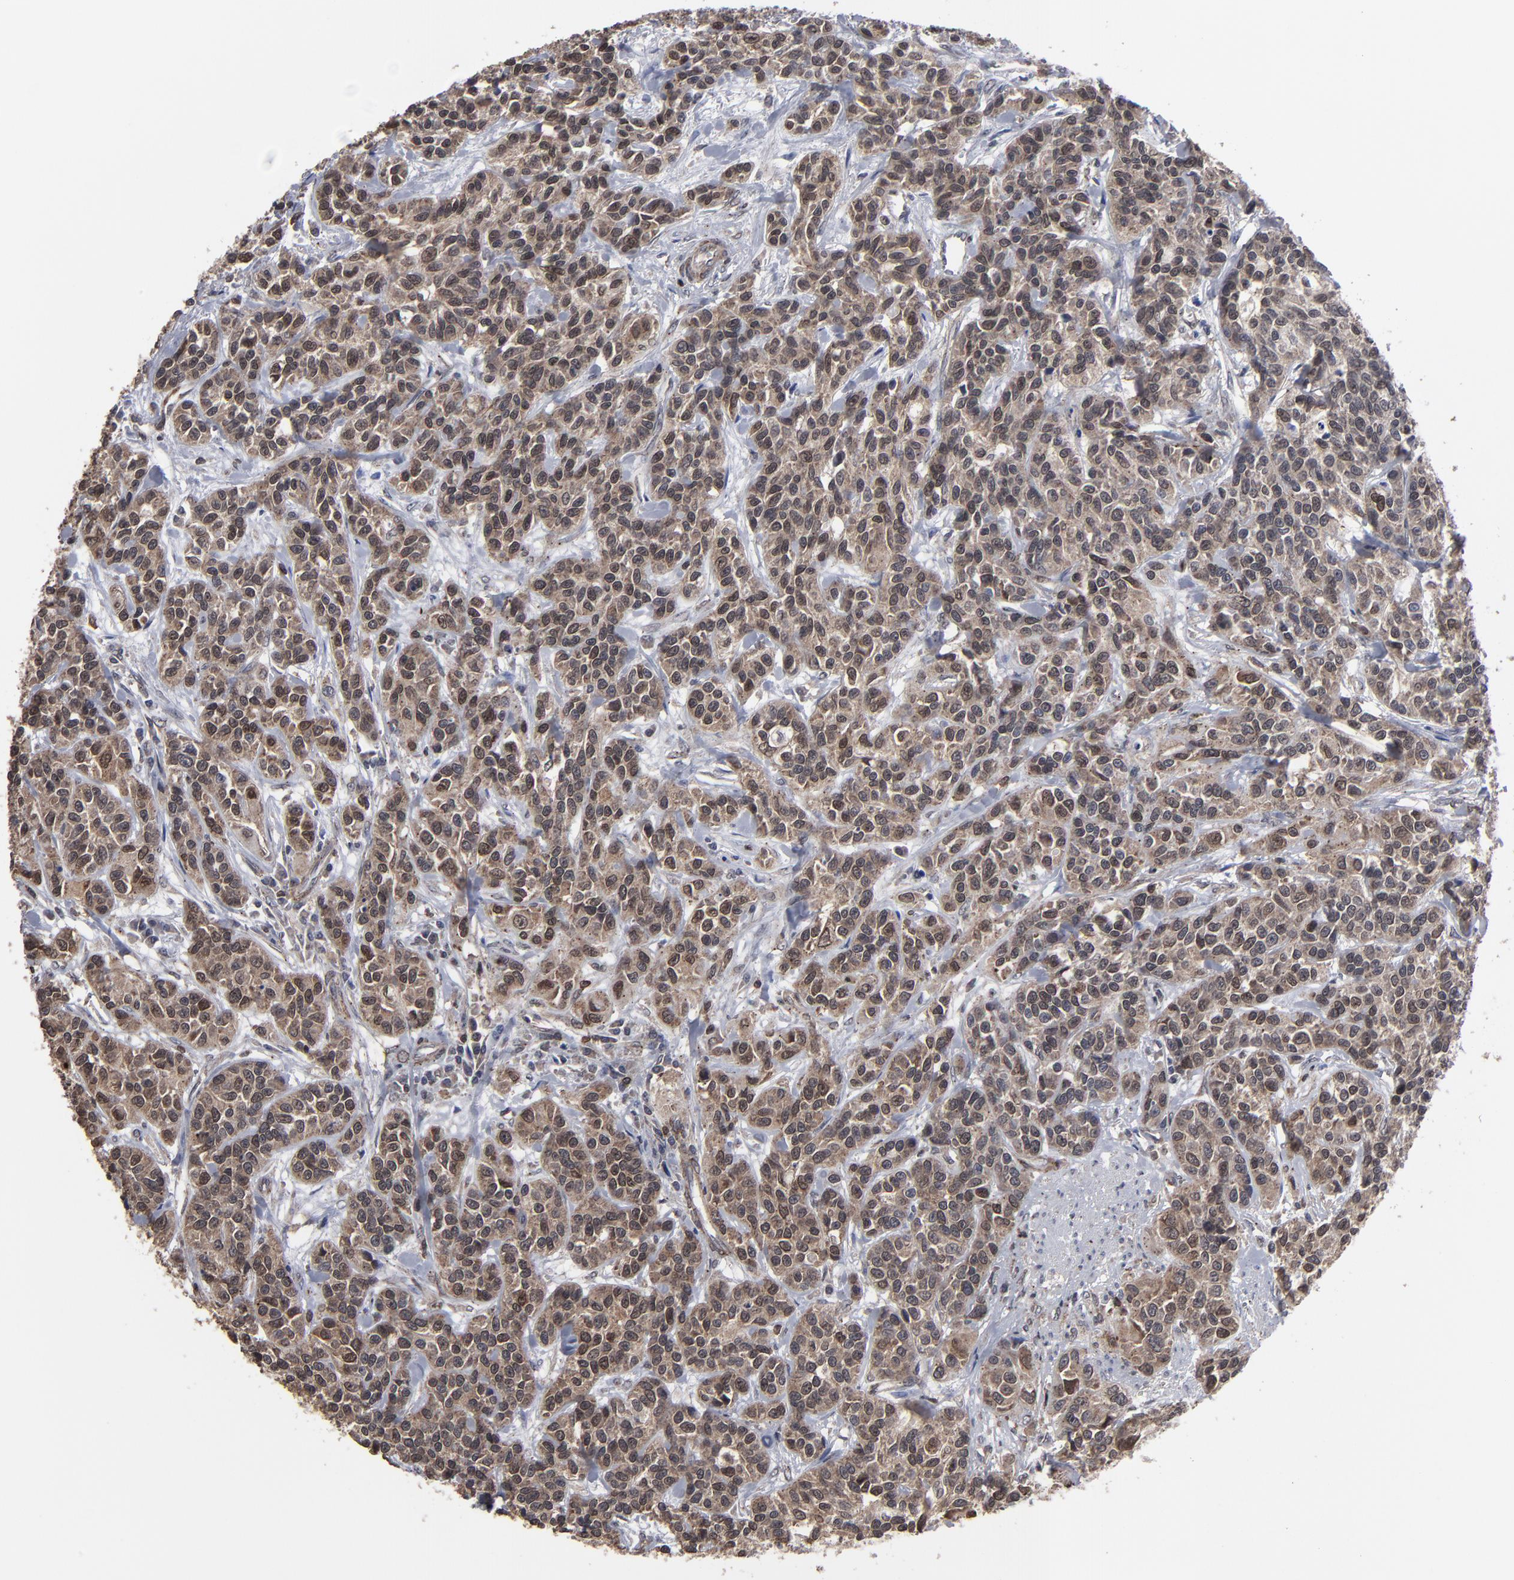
{"staining": {"intensity": "strong", "quantity": ">75%", "location": "cytoplasmic/membranous,nuclear"}, "tissue": "urothelial cancer", "cell_type": "Tumor cells", "image_type": "cancer", "snomed": [{"axis": "morphology", "description": "Urothelial carcinoma, High grade"}, {"axis": "topography", "description": "Urinary bladder"}], "caption": "This photomicrograph demonstrates immunohistochemistry (IHC) staining of human urothelial cancer, with high strong cytoplasmic/membranous and nuclear expression in about >75% of tumor cells.", "gene": "KIAA2026", "patient": {"sex": "female", "age": 81}}